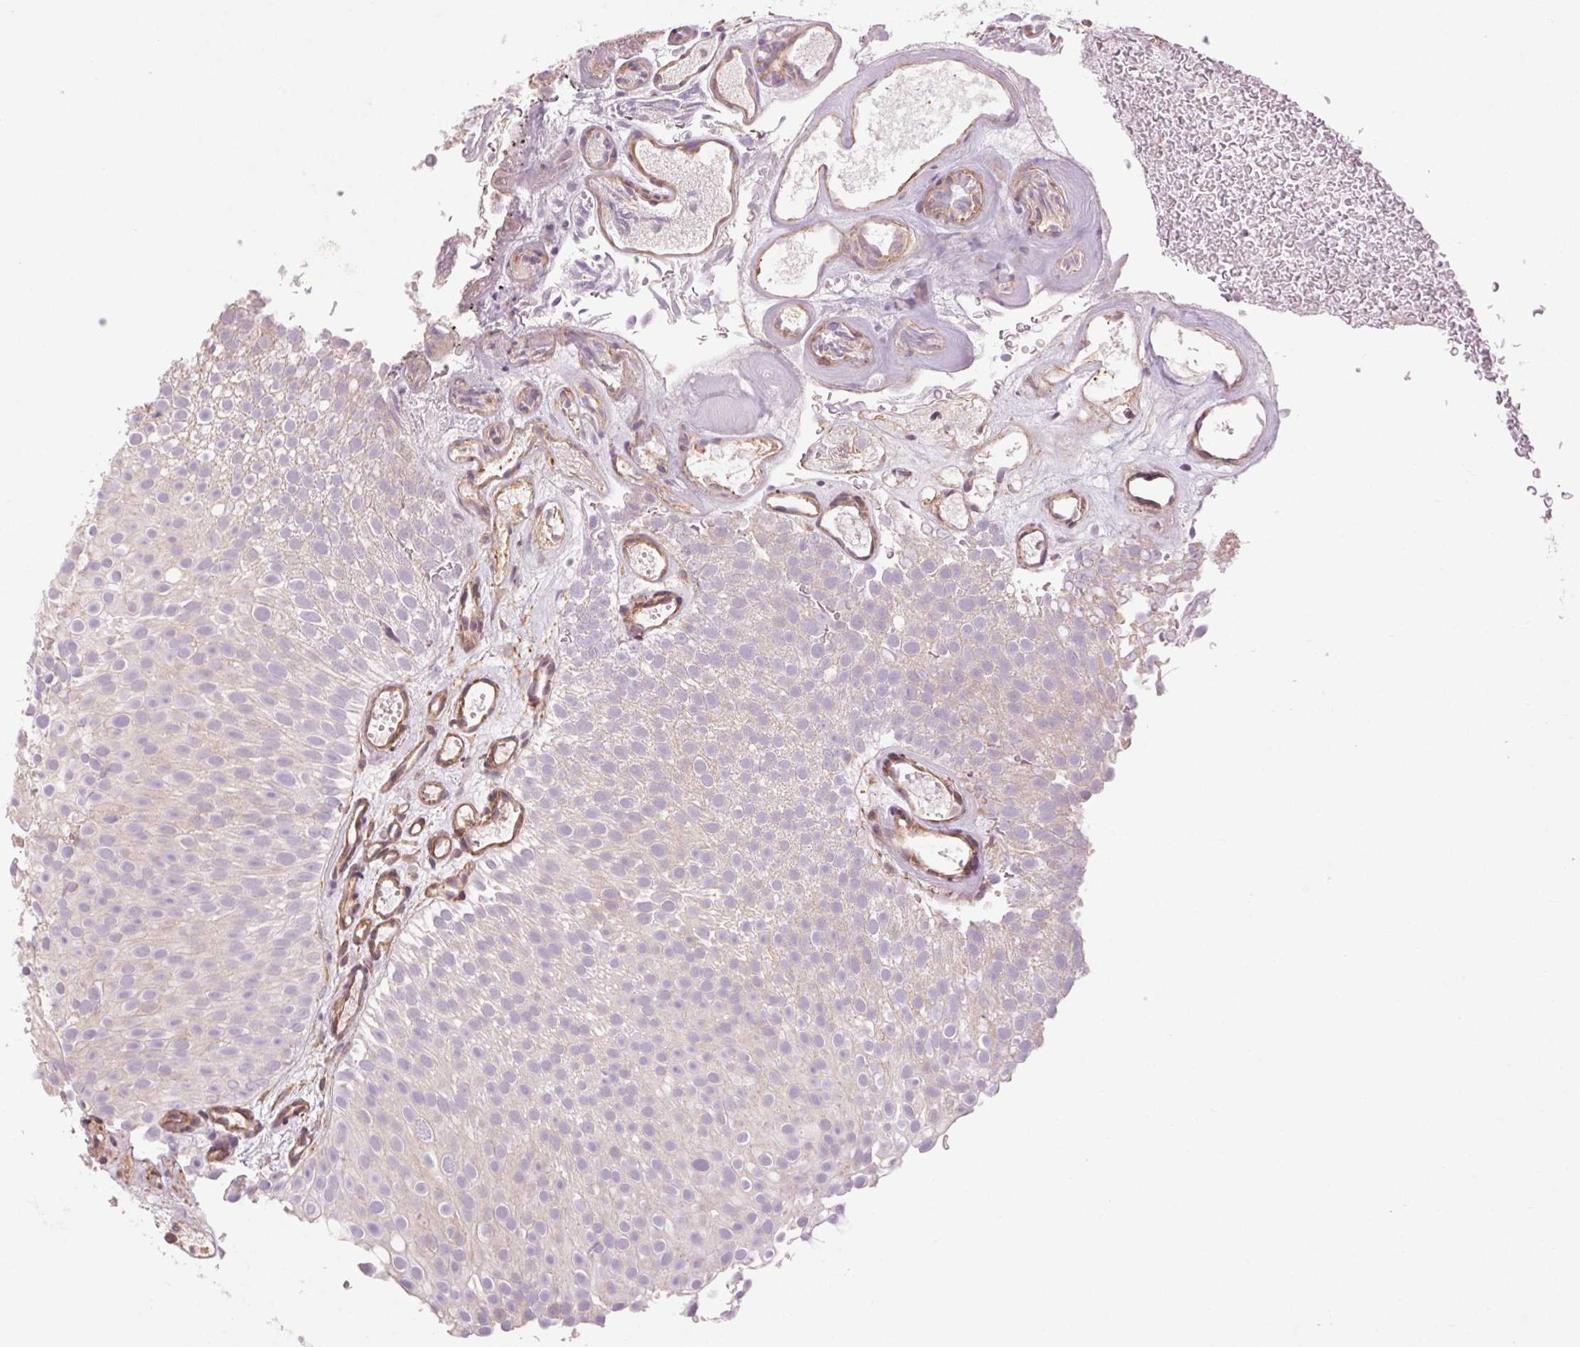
{"staining": {"intensity": "negative", "quantity": "none", "location": "none"}, "tissue": "urothelial cancer", "cell_type": "Tumor cells", "image_type": "cancer", "snomed": [{"axis": "morphology", "description": "Urothelial carcinoma, Low grade"}, {"axis": "topography", "description": "Urinary bladder"}], "caption": "A micrograph of urothelial cancer stained for a protein shows no brown staining in tumor cells.", "gene": "CCSER1", "patient": {"sex": "male", "age": 78}}